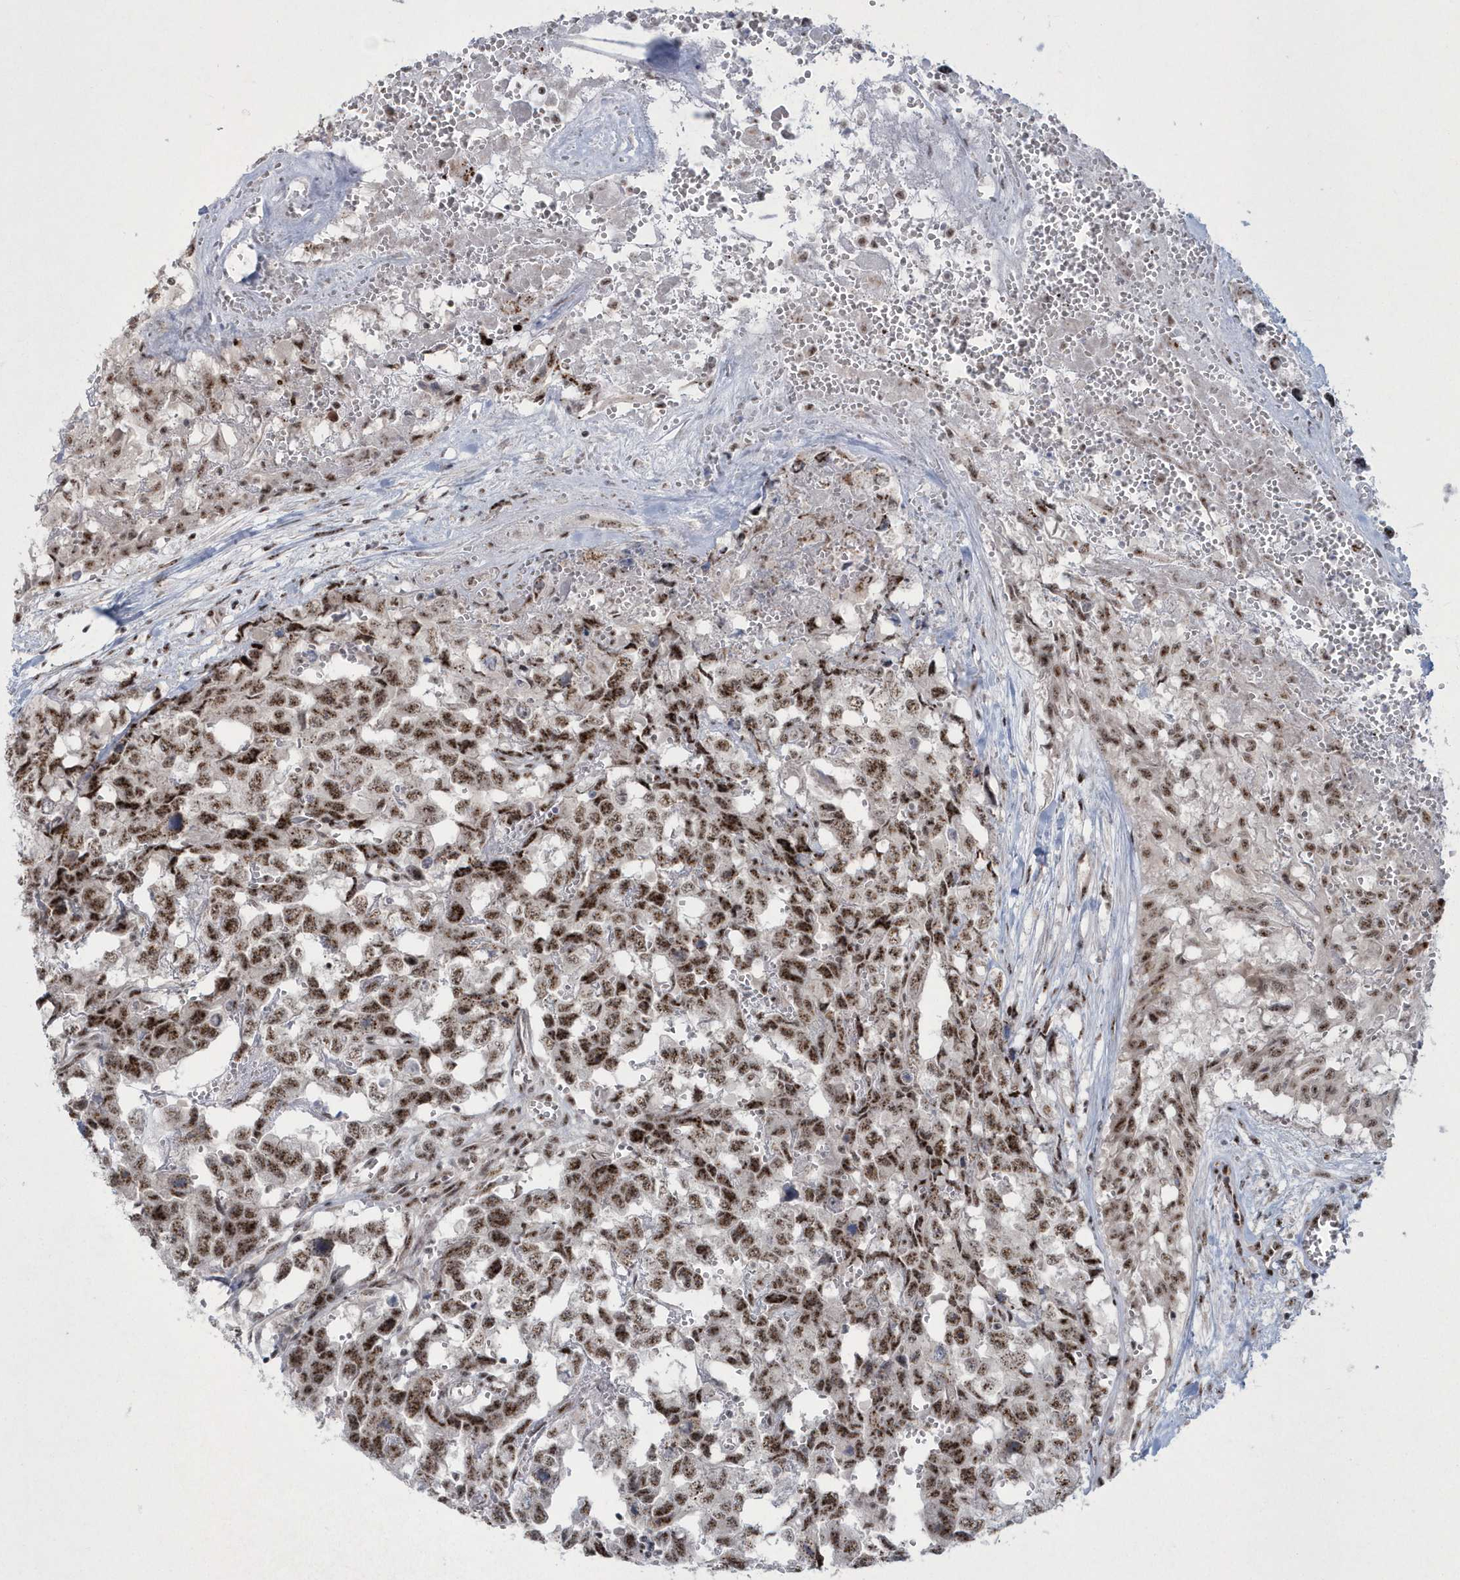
{"staining": {"intensity": "moderate", "quantity": ">75%", "location": "nuclear"}, "tissue": "testis cancer", "cell_type": "Tumor cells", "image_type": "cancer", "snomed": [{"axis": "morphology", "description": "Carcinoma, Embryonal, NOS"}, {"axis": "topography", "description": "Testis"}], "caption": "Immunohistochemistry micrograph of human testis embryonal carcinoma stained for a protein (brown), which displays medium levels of moderate nuclear staining in approximately >75% of tumor cells.", "gene": "KDM6B", "patient": {"sex": "male", "age": 31}}